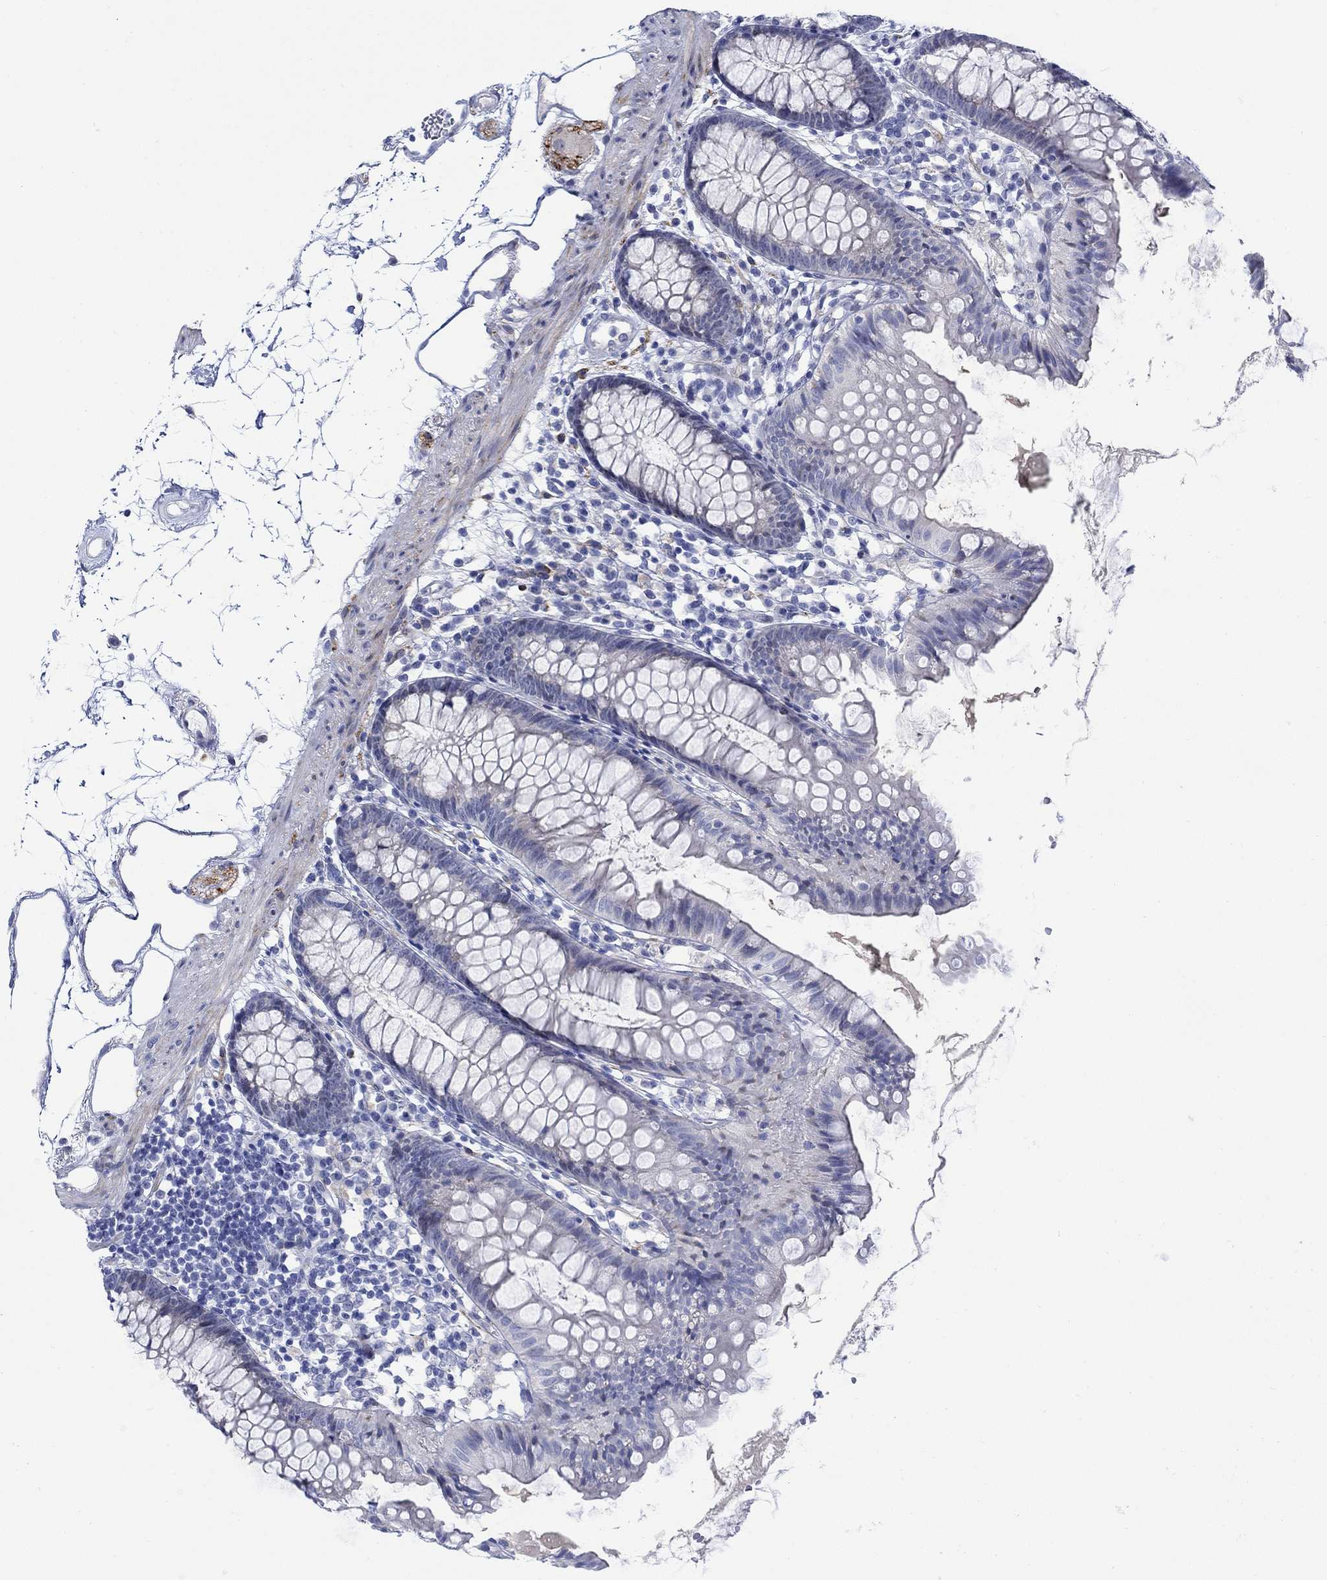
{"staining": {"intensity": "negative", "quantity": "none", "location": "none"}, "tissue": "colon", "cell_type": "Endothelial cells", "image_type": "normal", "snomed": [{"axis": "morphology", "description": "Normal tissue, NOS"}, {"axis": "topography", "description": "Colon"}], "caption": "DAB (3,3'-diaminobenzidine) immunohistochemical staining of normal human colon demonstrates no significant expression in endothelial cells. (Immunohistochemistry, brightfield microscopy, high magnification).", "gene": "KSR2", "patient": {"sex": "female", "age": 84}}